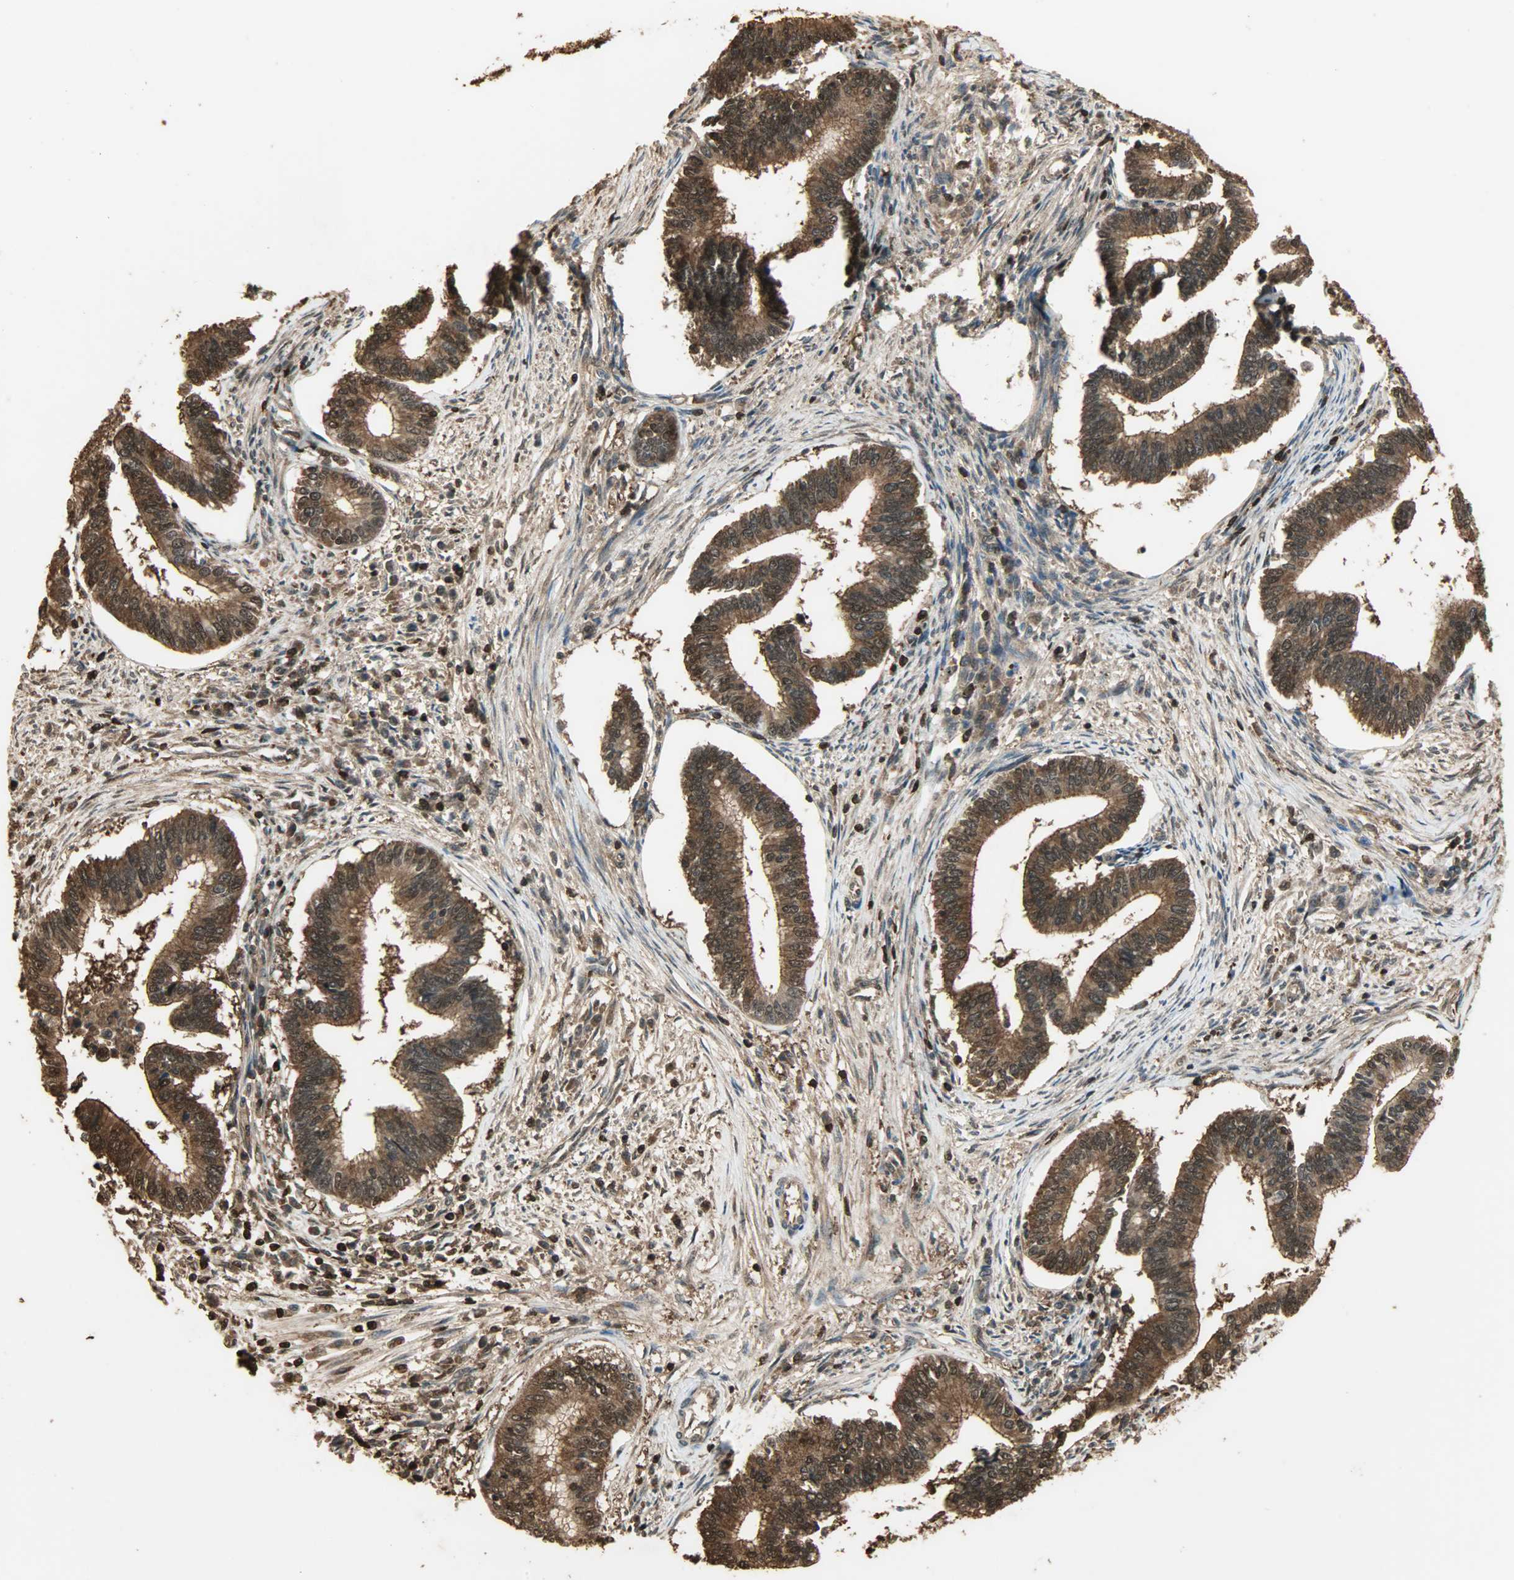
{"staining": {"intensity": "strong", "quantity": ">75%", "location": "cytoplasmic/membranous,nuclear"}, "tissue": "cervical cancer", "cell_type": "Tumor cells", "image_type": "cancer", "snomed": [{"axis": "morphology", "description": "Adenocarcinoma, NOS"}, {"axis": "topography", "description": "Cervix"}], "caption": "The image exhibits immunohistochemical staining of cervical cancer. There is strong cytoplasmic/membranous and nuclear expression is identified in approximately >75% of tumor cells.", "gene": "YWHAZ", "patient": {"sex": "female", "age": 36}}